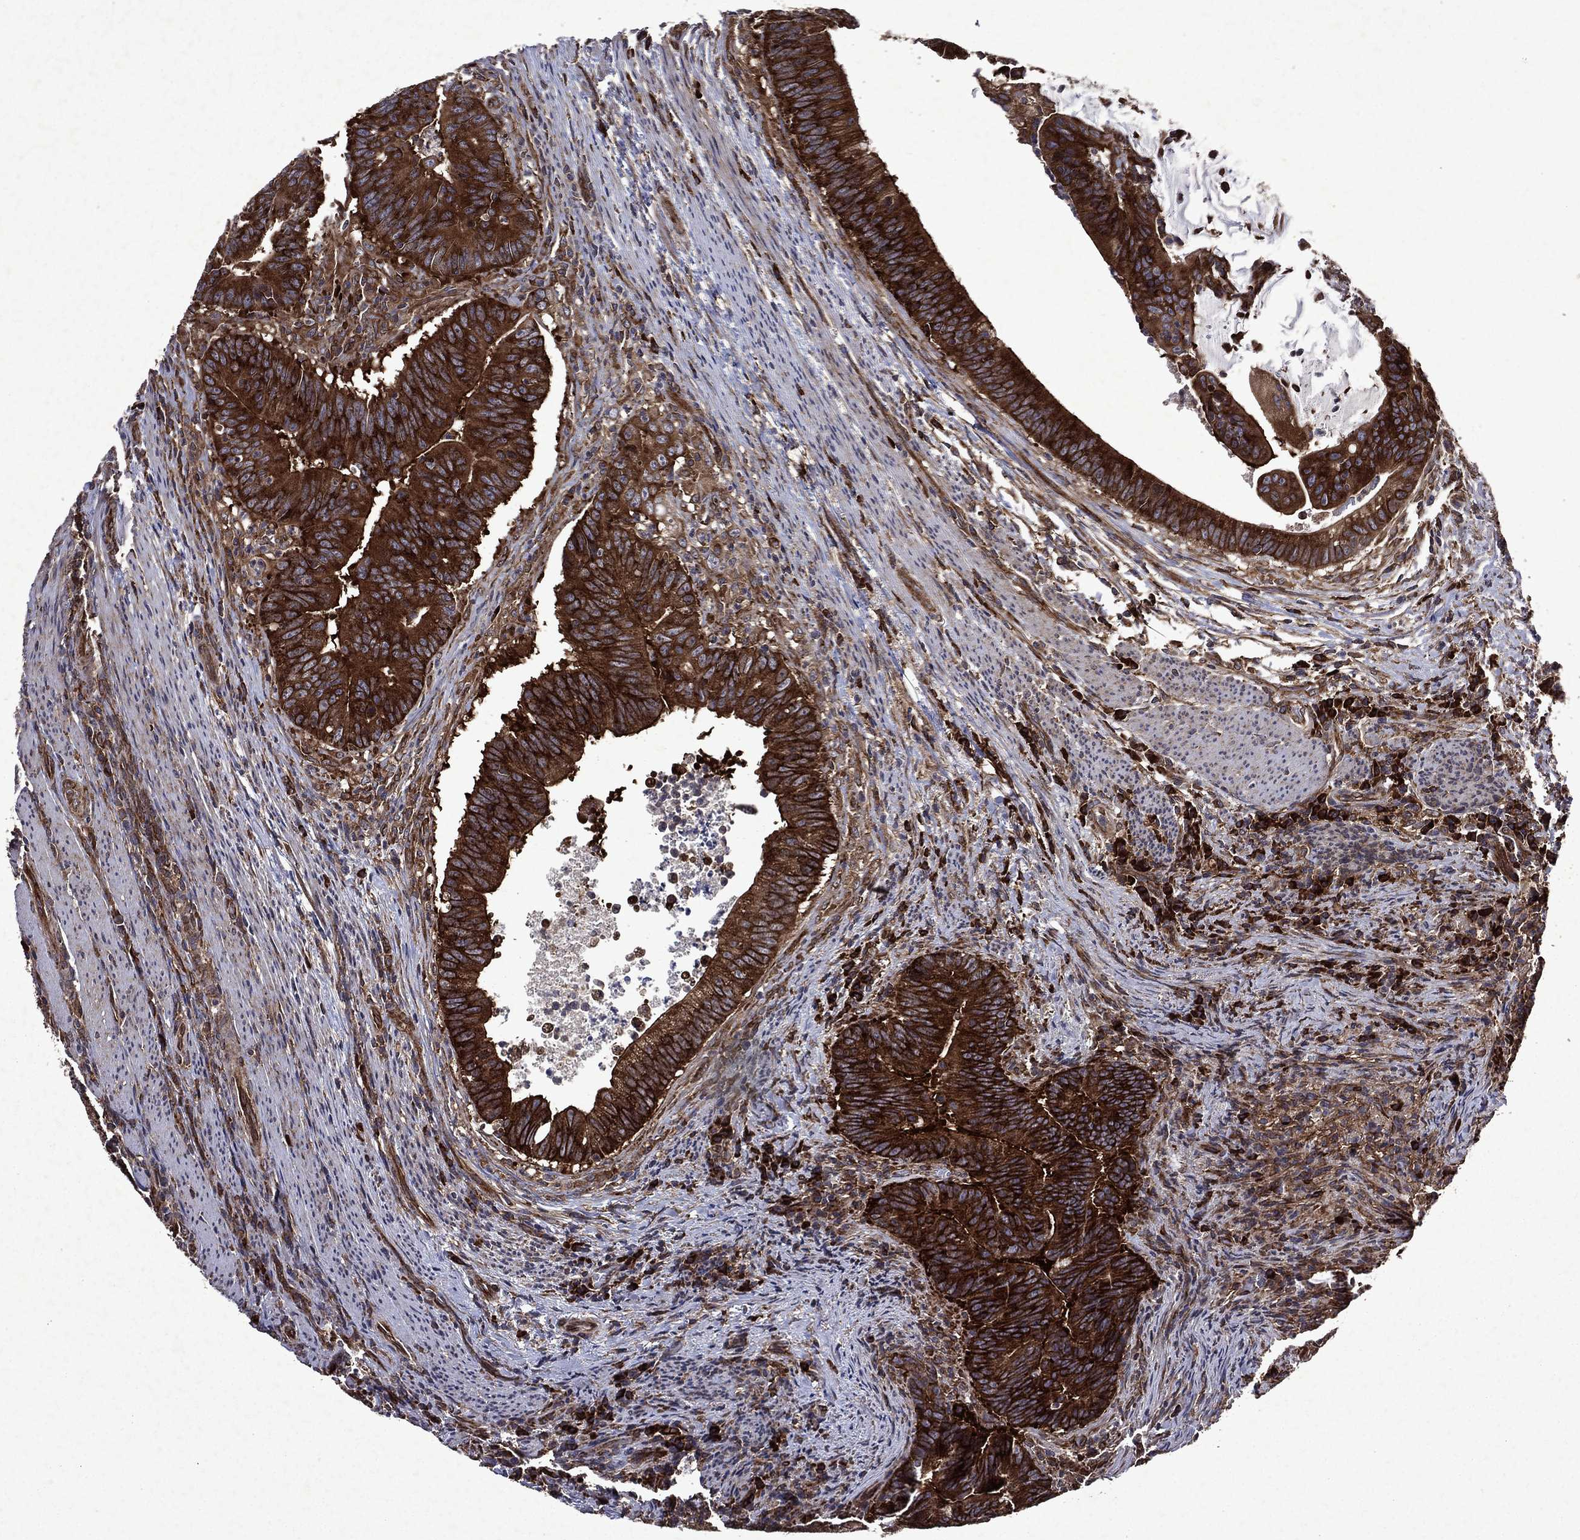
{"staining": {"intensity": "strong", "quantity": ">75%", "location": "cytoplasmic/membranous"}, "tissue": "colorectal cancer", "cell_type": "Tumor cells", "image_type": "cancer", "snomed": [{"axis": "morphology", "description": "Adenocarcinoma, NOS"}, {"axis": "topography", "description": "Colon"}], "caption": "This is an image of immunohistochemistry staining of colorectal cancer (adenocarcinoma), which shows strong positivity in the cytoplasmic/membranous of tumor cells.", "gene": "EIF2B4", "patient": {"sex": "female", "age": 87}}